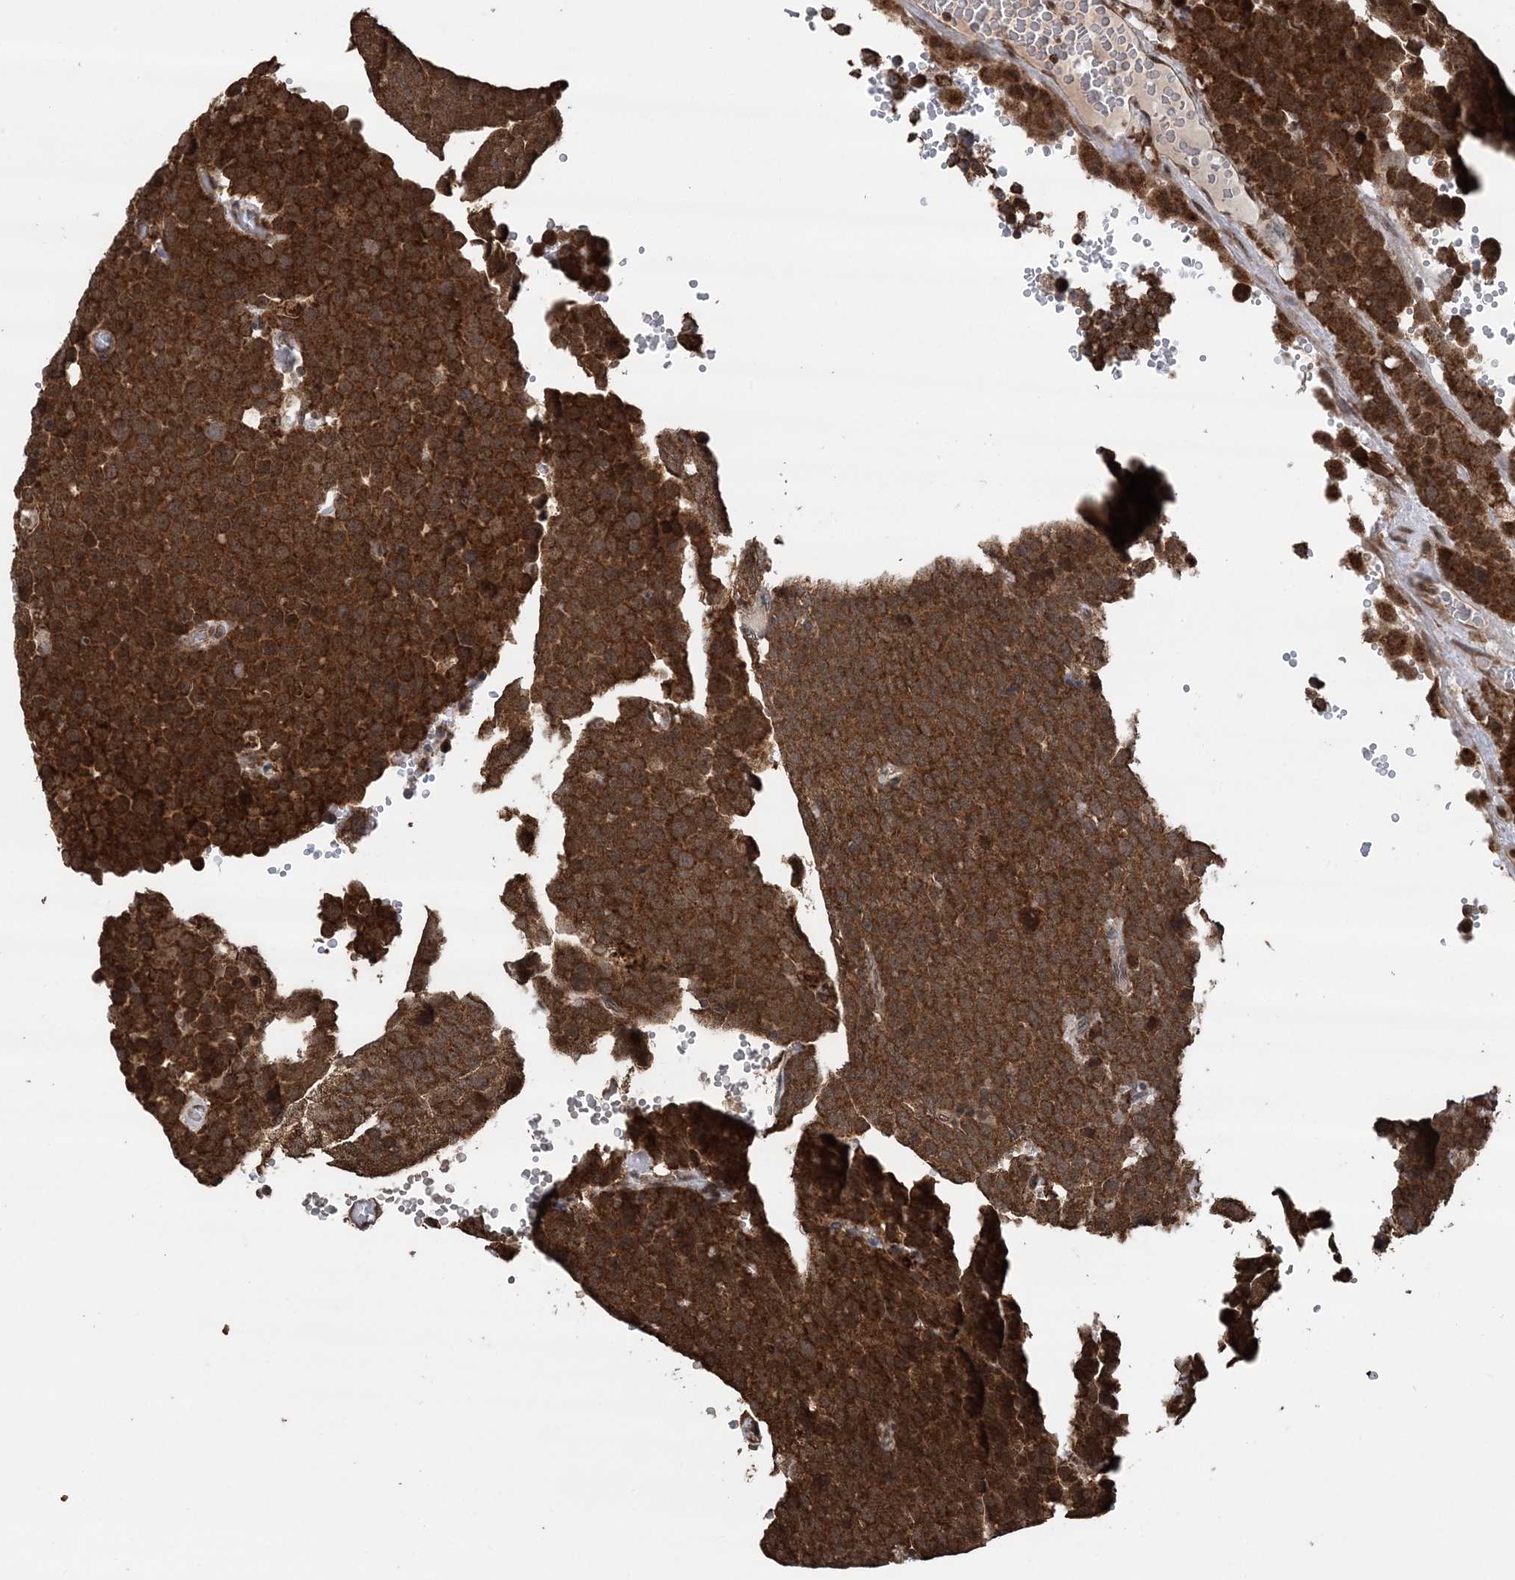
{"staining": {"intensity": "strong", "quantity": ">75%", "location": "cytoplasmic/membranous"}, "tissue": "testis cancer", "cell_type": "Tumor cells", "image_type": "cancer", "snomed": [{"axis": "morphology", "description": "Seminoma, NOS"}, {"axis": "topography", "description": "Testis"}], "caption": "This is a photomicrograph of IHC staining of testis seminoma, which shows strong staining in the cytoplasmic/membranous of tumor cells.", "gene": "PCBP1", "patient": {"sex": "male", "age": 71}}